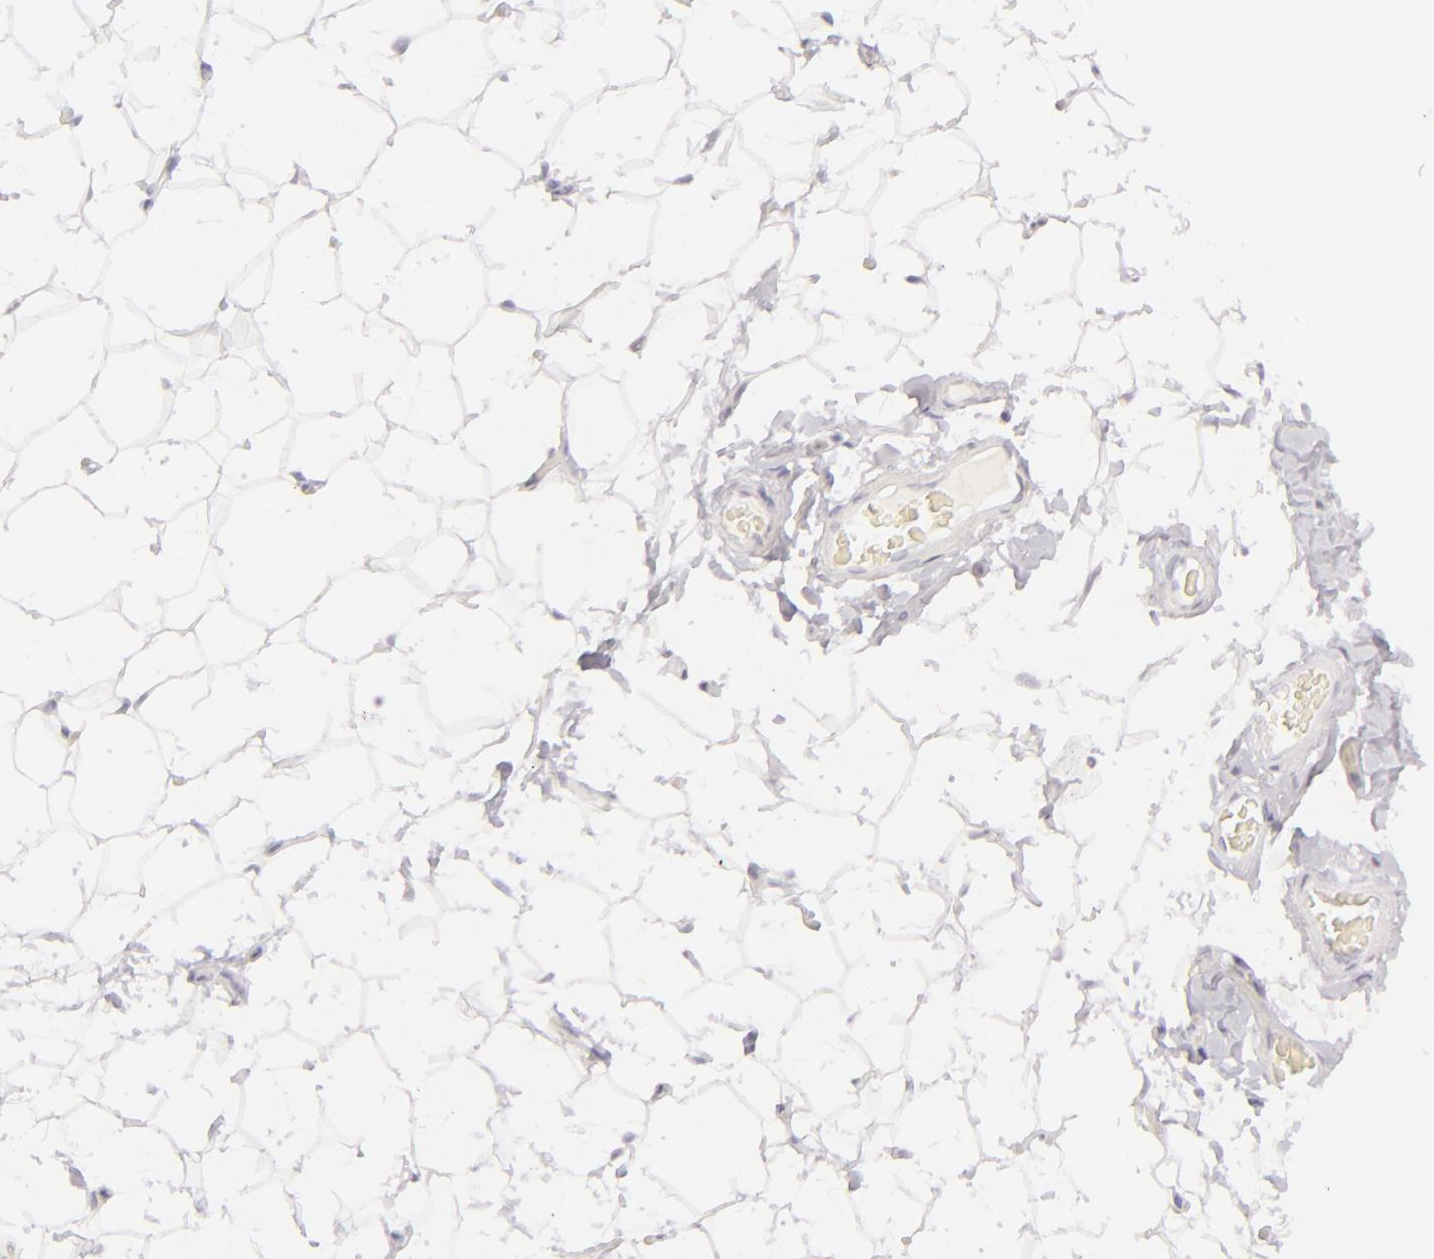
{"staining": {"intensity": "negative", "quantity": "none", "location": "none"}, "tissue": "adipose tissue", "cell_type": "Adipocytes", "image_type": "normal", "snomed": [{"axis": "morphology", "description": "Normal tissue, NOS"}, {"axis": "topography", "description": "Soft tissue"}], "caption": "This micrograph is of normal adipose tissue stained with immunohistochemistry to label a protein in brown with the nuclei are counter-stained blue. There is no positivity in adipocytes.", "gene": "CDX2", "patient": {"sex": "male", "age": 26}}